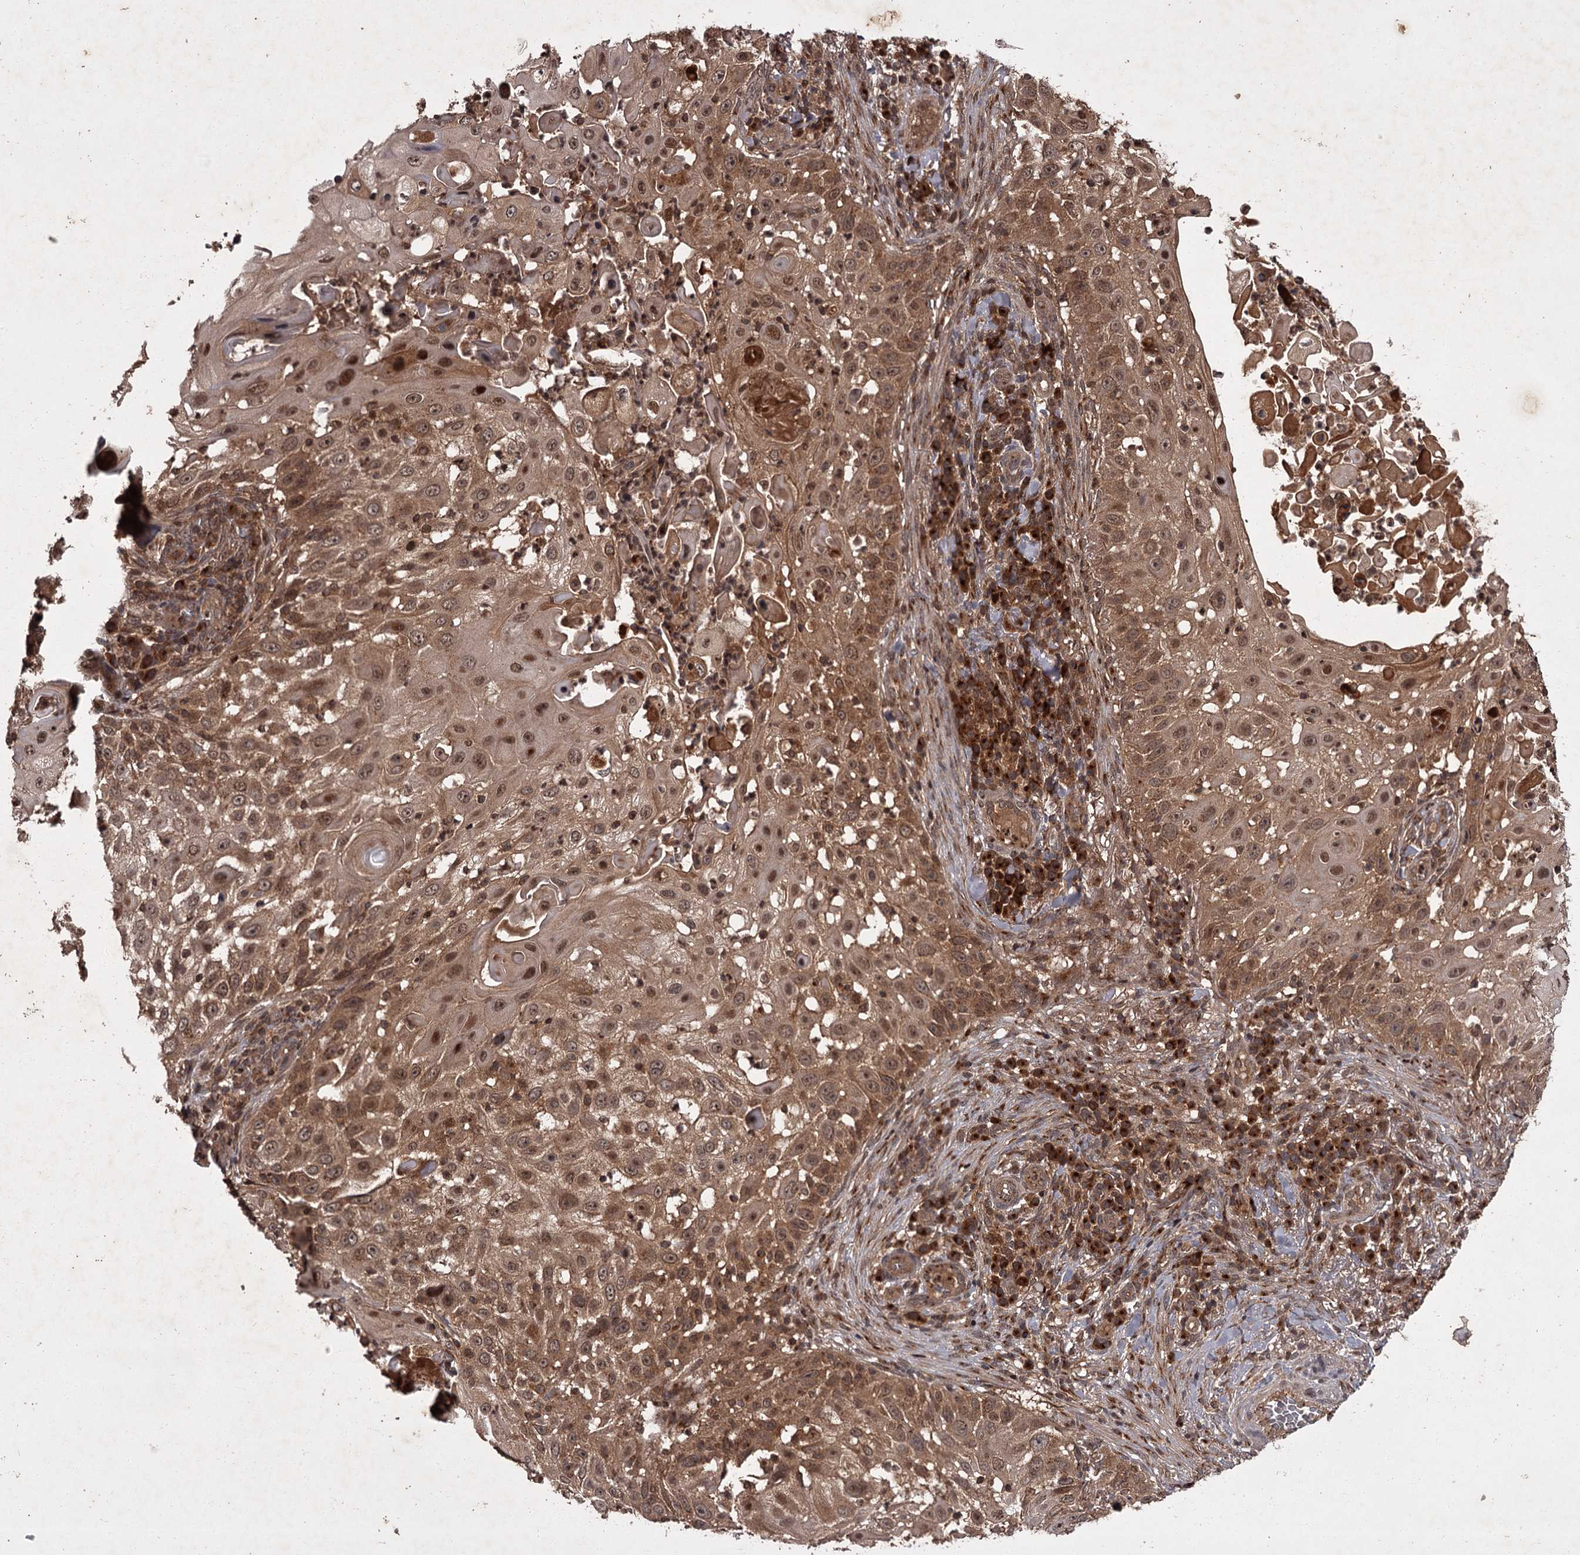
{"staining": {"intensity": "moderate", "quantity": ">75%", "location": "cytoplasmic/membranous,nuclear"}, "tissue": "skin cancer", "cell_type": "Tumor cells", "image_type": "cancer", "snomed": [{"axis": "morphology", "description": "Squamous cell carcinoma, NOS"}, {"axis": "topography", "description": "Skin"}], "caption": "Protein staining by immunohistochemistry (IHC) shows moderate cytoplasmic/membranous and nuclear positivity in approximately >75% of tumor cells in squamous cell carcinoma (skin).", "gene": "TBC1D23", "patient": {"sex": "female", "age": 44}}